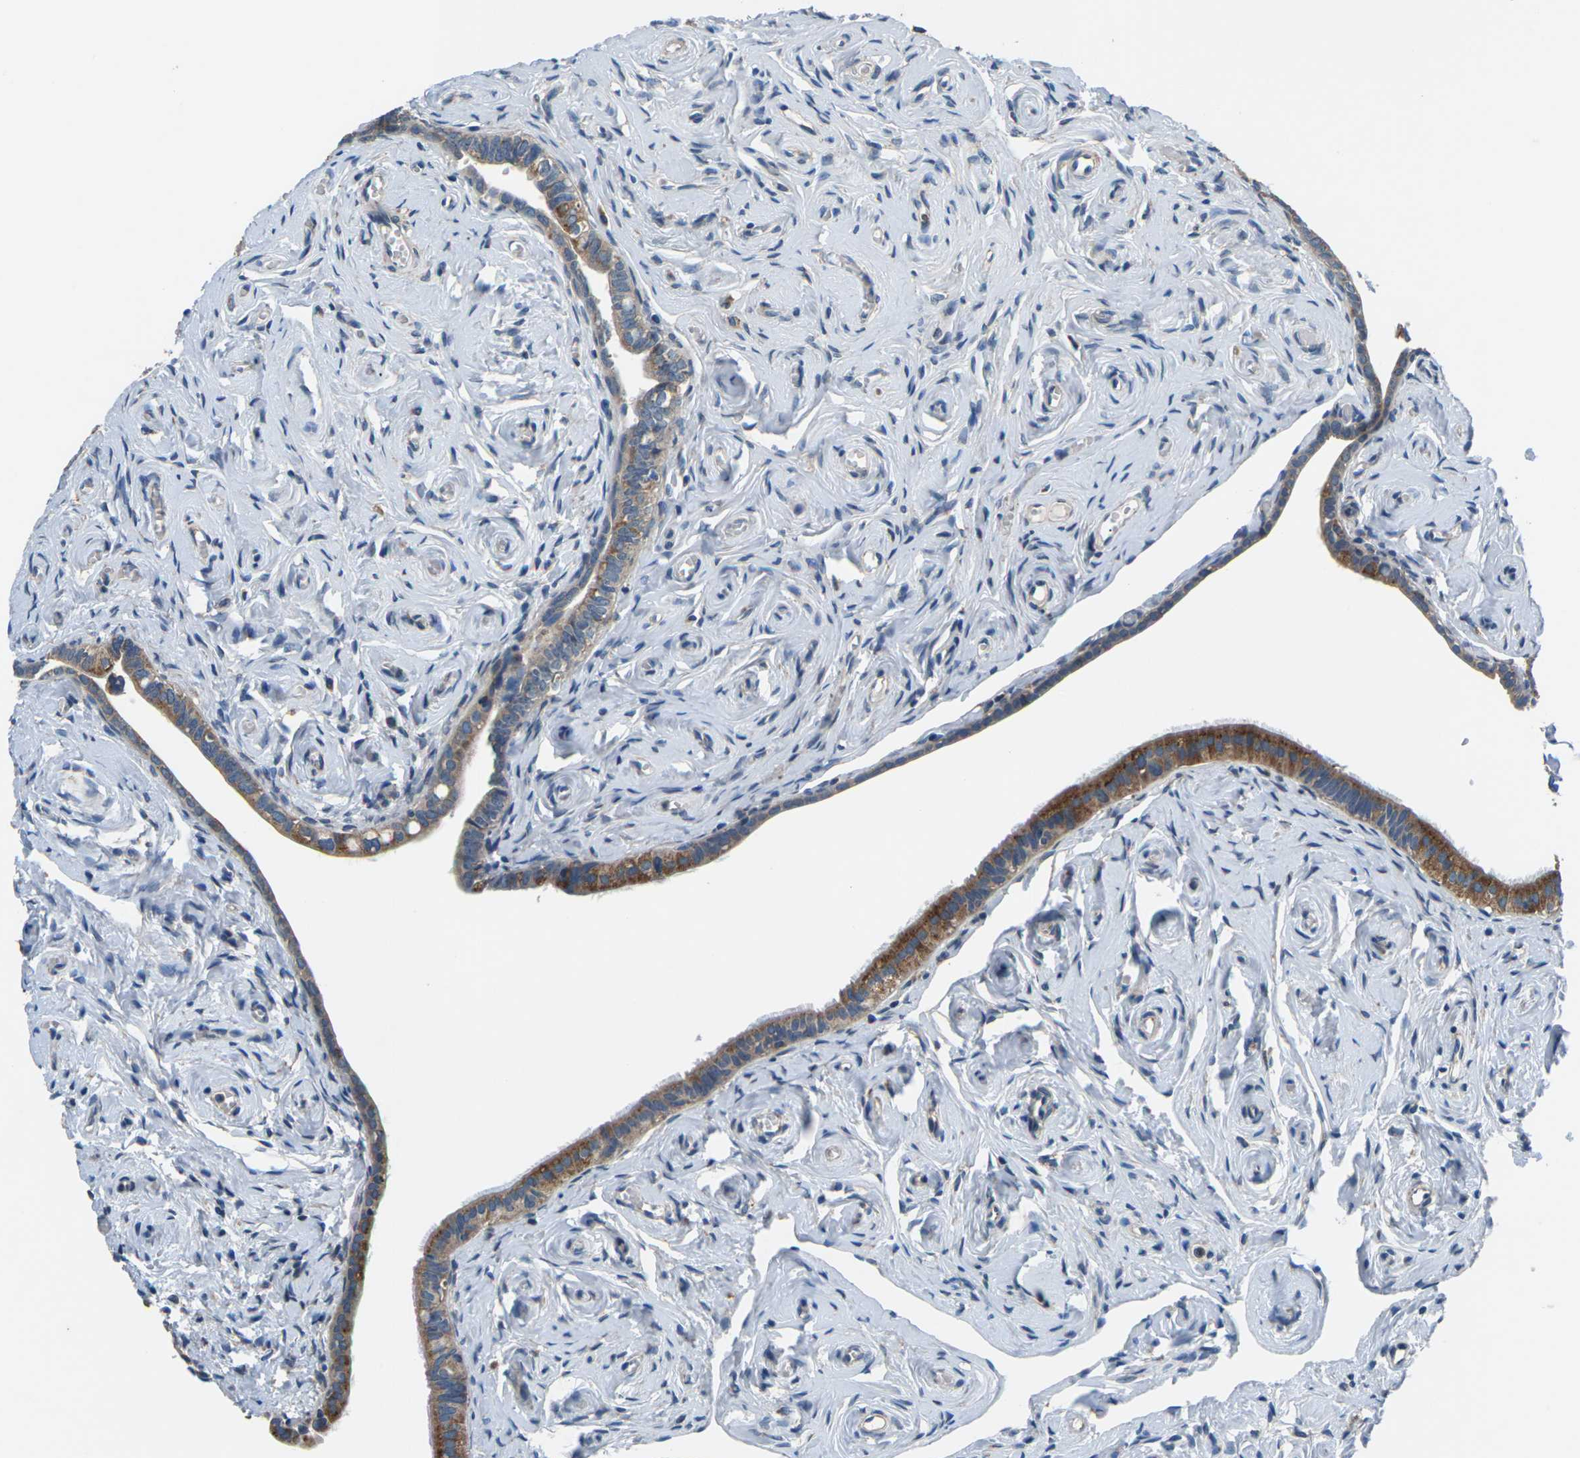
{"staining": {"intensity": "moderate", "quantity": ">75%", "location": "cytoplasmic/membranous"}, "tissue": "fallopian tube", "cell_type": "Glandular cells", "image_type": "normal", "snomed": [{"axis": "morphology", "description": "Normal tissue, NOS"}, {"axis": "topography", "description": "Fallopian tube"}], "caption": "Fallopian tube stained with immunohistochemistry (IHC) exhibits moderate cytoplasmic/membranous staining in approximately >75% of glandular cells.", "gene": "GABRP", "patient": {"sex": "female", "age": 71}}